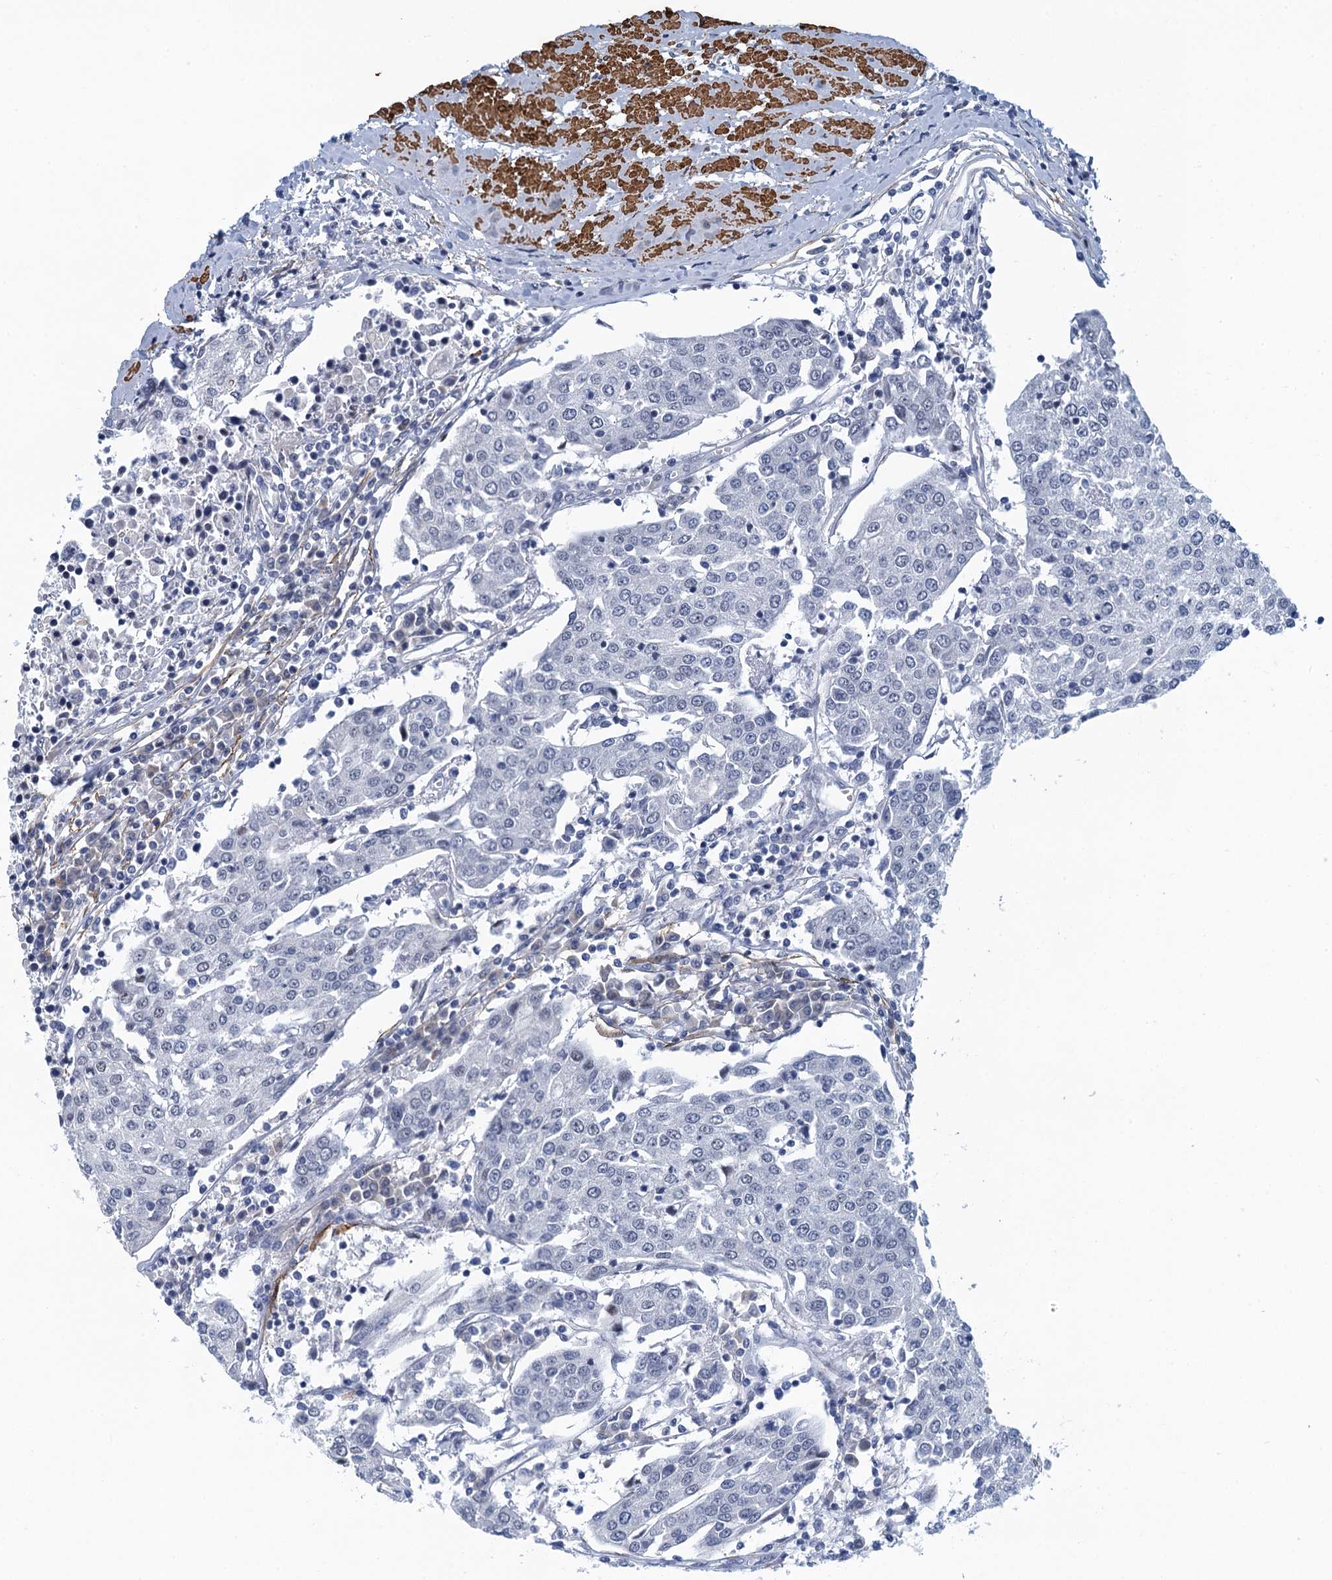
{"staining": {"intensity": "negative", "quantity": "none", "location": "none"}, "tissue": "urothelial cancer", "cell_type": "Tumor cells", "image_type": "cancer", "snomed": [{"axis": "morphology", "description": "Urothelial carcinoma, High grade"}, {"axis": "topography", "description": "Urinary bladder"}], "caption": "DAB (3,3'-diaminobenzidine) immunohistochemical staining of urothelial carcinoma (high-grade) shows no significant expression in tumor cells.", "gene": "ALG2", "patient": {"sex": "female", "age": 85}}